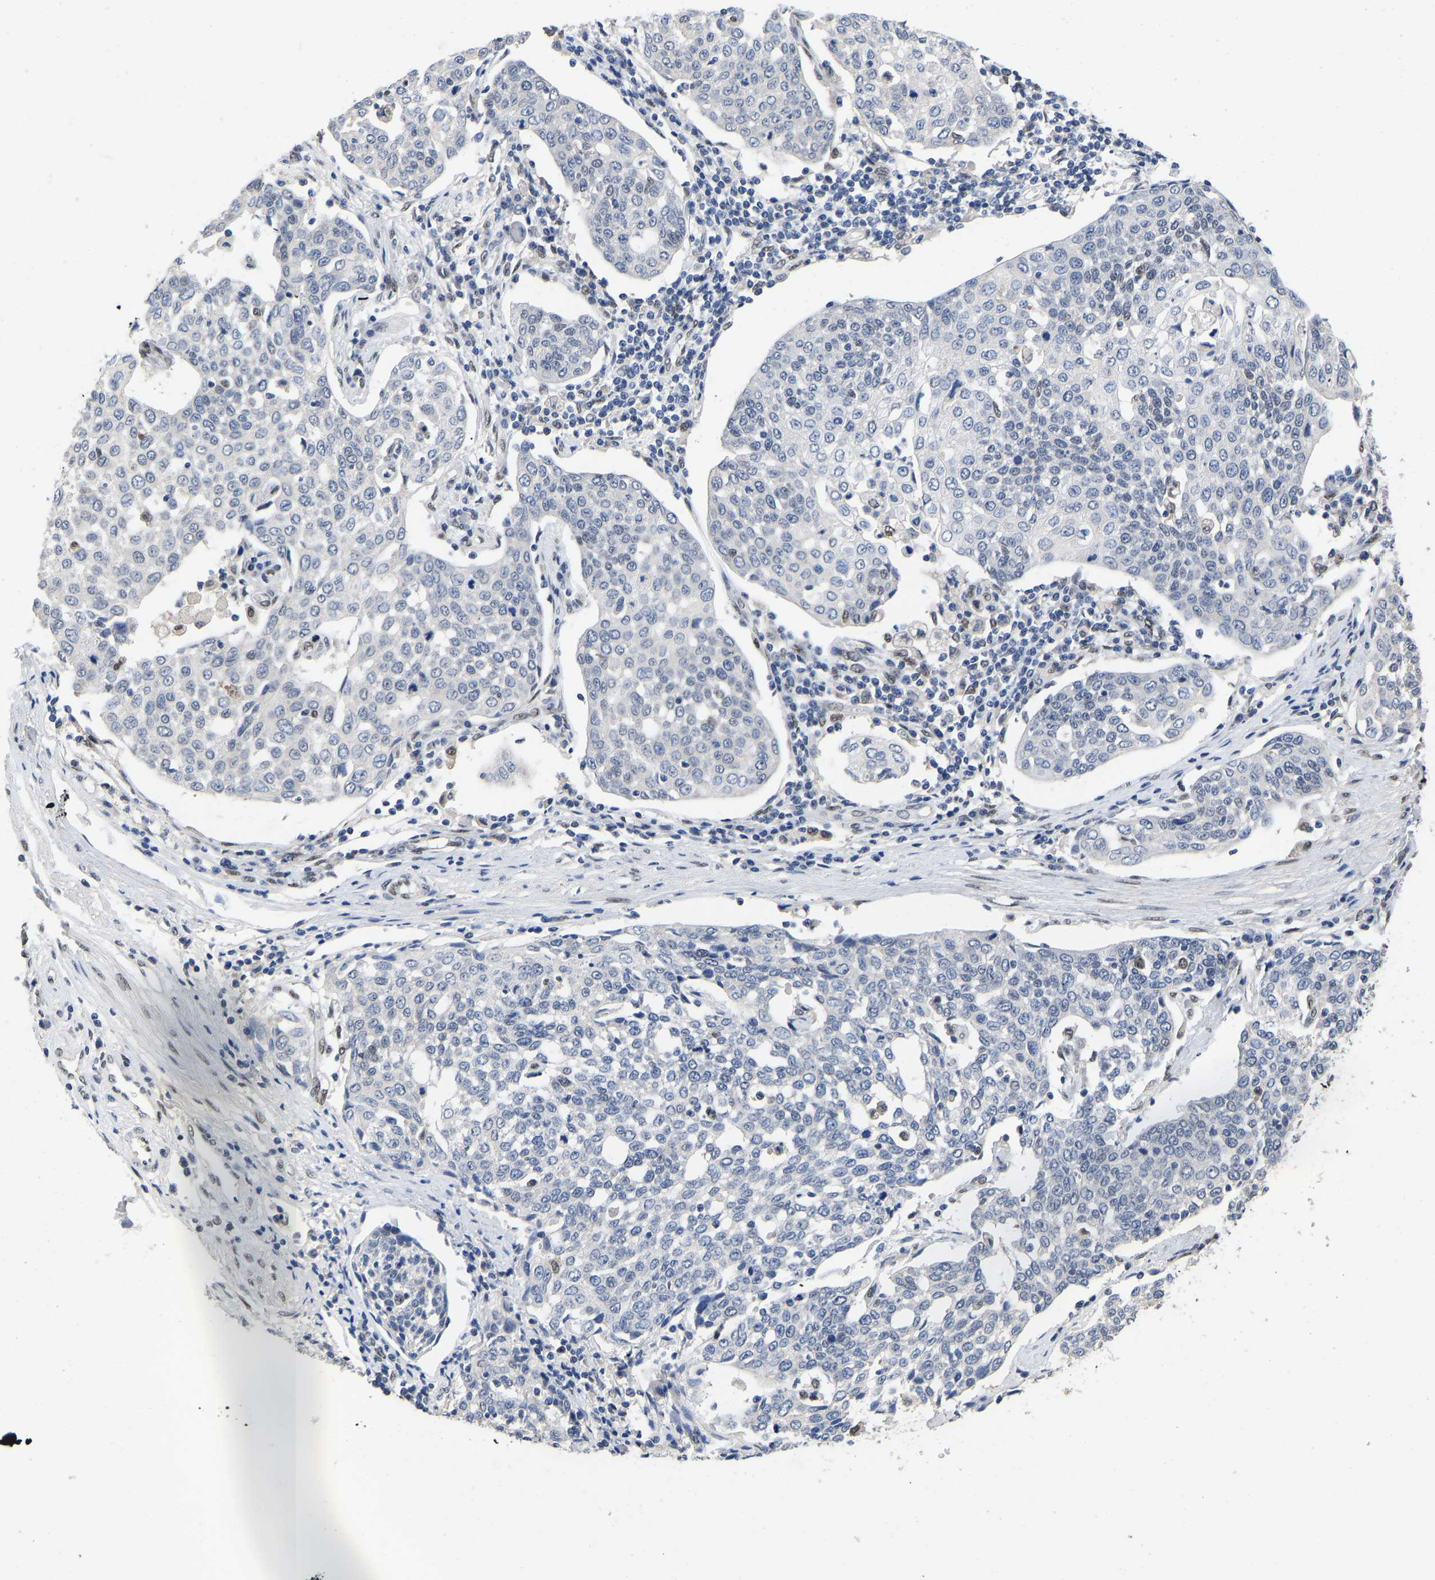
{"staining": {"intensity": "negative", "quantity": "none", "location": "none"}, "tissue": "cervical cancer", "cell_type": "Tumor cells", "image_type": "cancer", "snomed": [{"axis": "morphology", "description": "Squamous cell carcinoma, NOS"}, {"axis": "topography", "description": "Cervix"}], "caption": "There is no significant positivity in tumor cells of cervical cancer. (DAB immunohistochemistry with hematoxylin counter stain).", "gene": "QKI", "patient": {"sex": "female", "age": 34}}